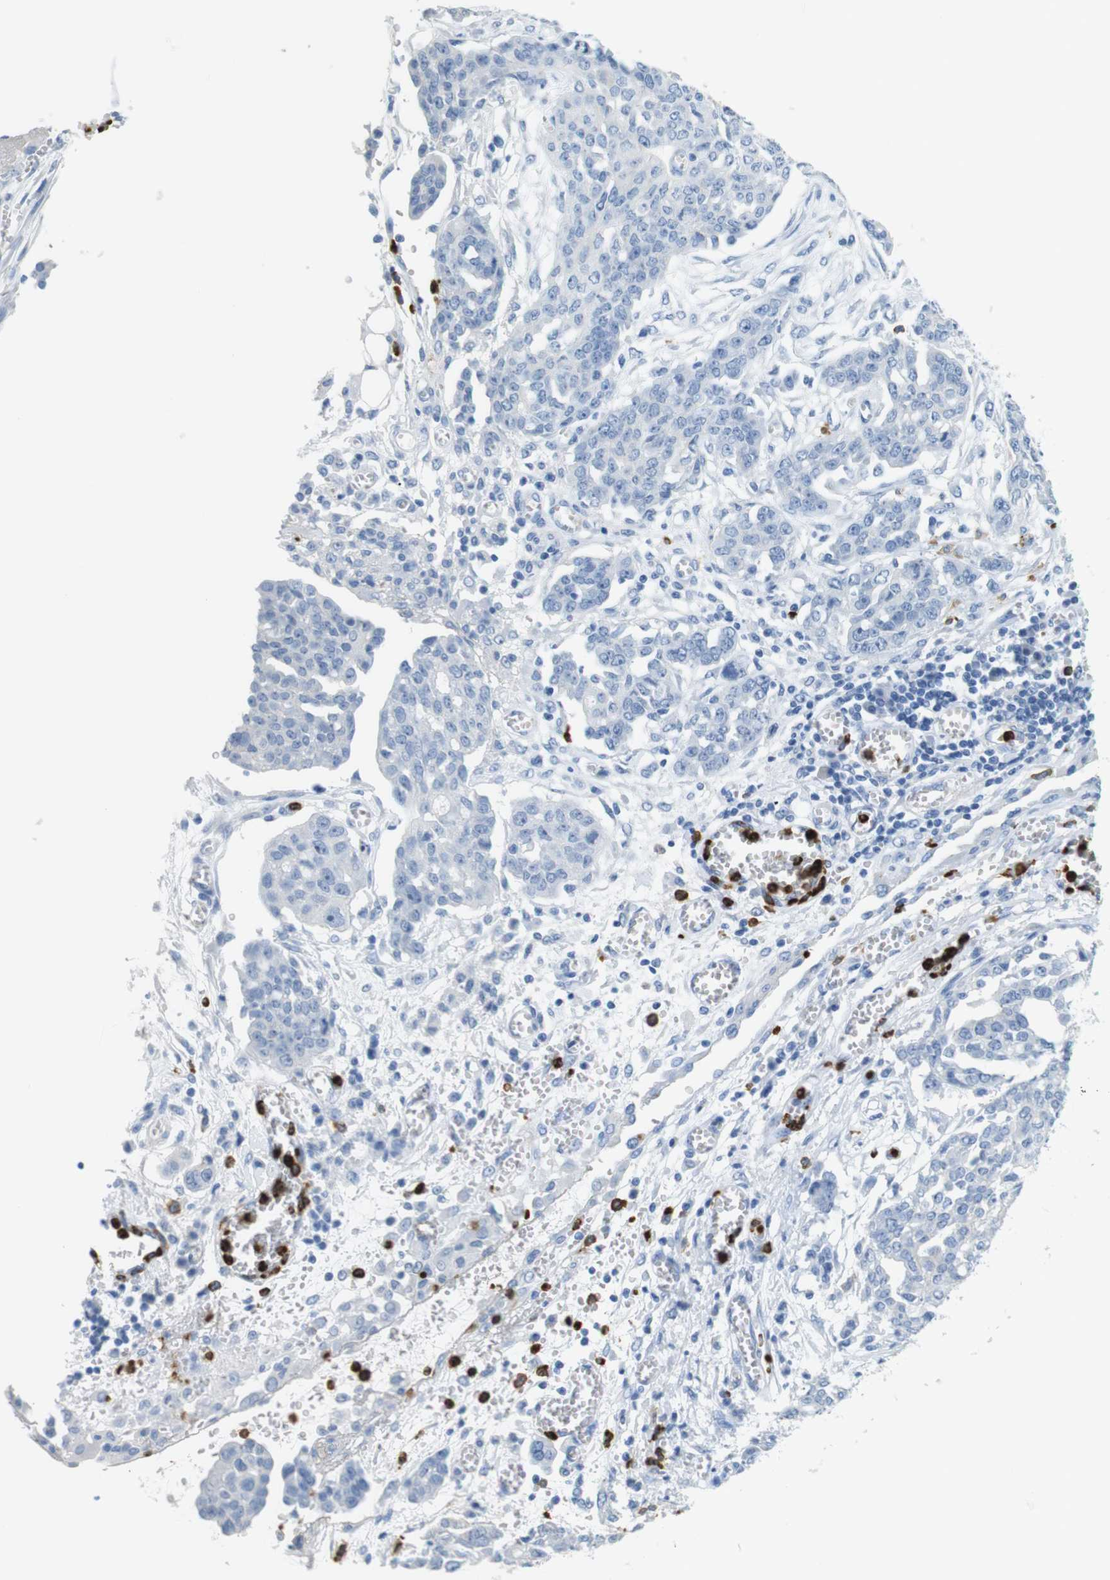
{"staining": {"intensity": "negative", "quantity": "none", "location": "none"}, "tissue": "ovarian cancer", "cell_type": "Tumor cells", "image_type": "cancer", "snomed": [{"axis": "morphology", "description": "Cystadenocarcinoma, serous, NOS"}, {"axis": "topography", "description": "Soft tissue"}, {"axis": "topography", "description": "Ovary"}], "caption": "Human serous cystadenocarcinoma (ovarian) stained for a protein using immunohistochemistry (IHC) exhibits no positivity in tumor cells.", "gene": "MCEMP1", "patient": {"sex": "female", "age": 57}}